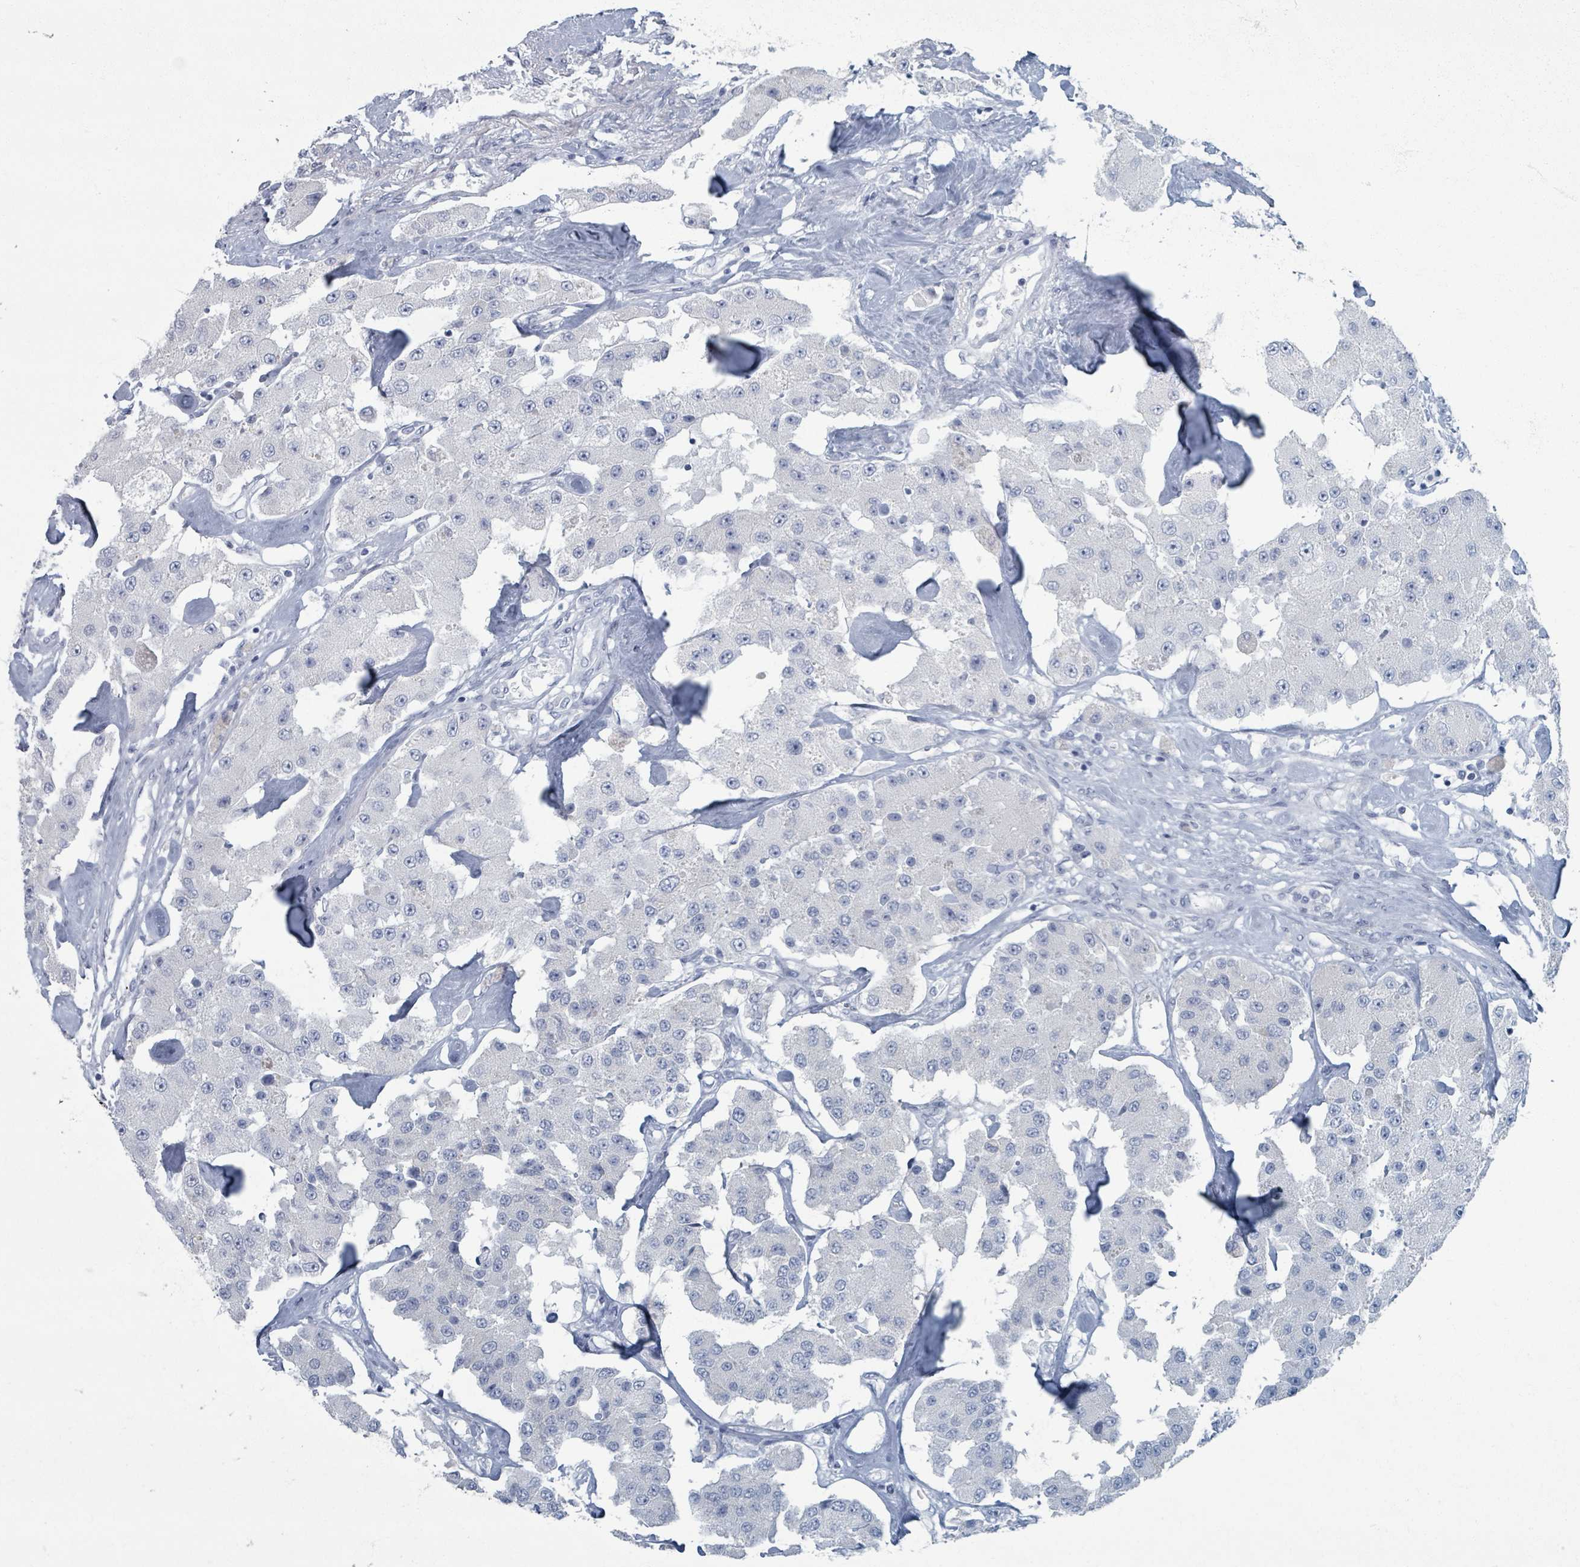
{"staining": {"intensity": "negative", "quantity": "none", "location": "none"}, "tissue": "carcinoid", "cell_type": "Tumor cells", "image_type": "cancer", "snomed": [{"axis": "morphology", "description": "Carcinoid, malignant, NOS"}, {"axis": "topography", "description": "Pancreas"}], "caption": "Tumor cells show no significant protein positivity in carcinoid (malignant). The staining was performed using DAB (3,3'-diaminobenzidine) to visualize the protein expression in brown, while the nuclei were stained in blue with hematoxylin (Magnification: 20x).", "gene": "TAS2R1", "patient": {"sex": "male", "age": 41}}